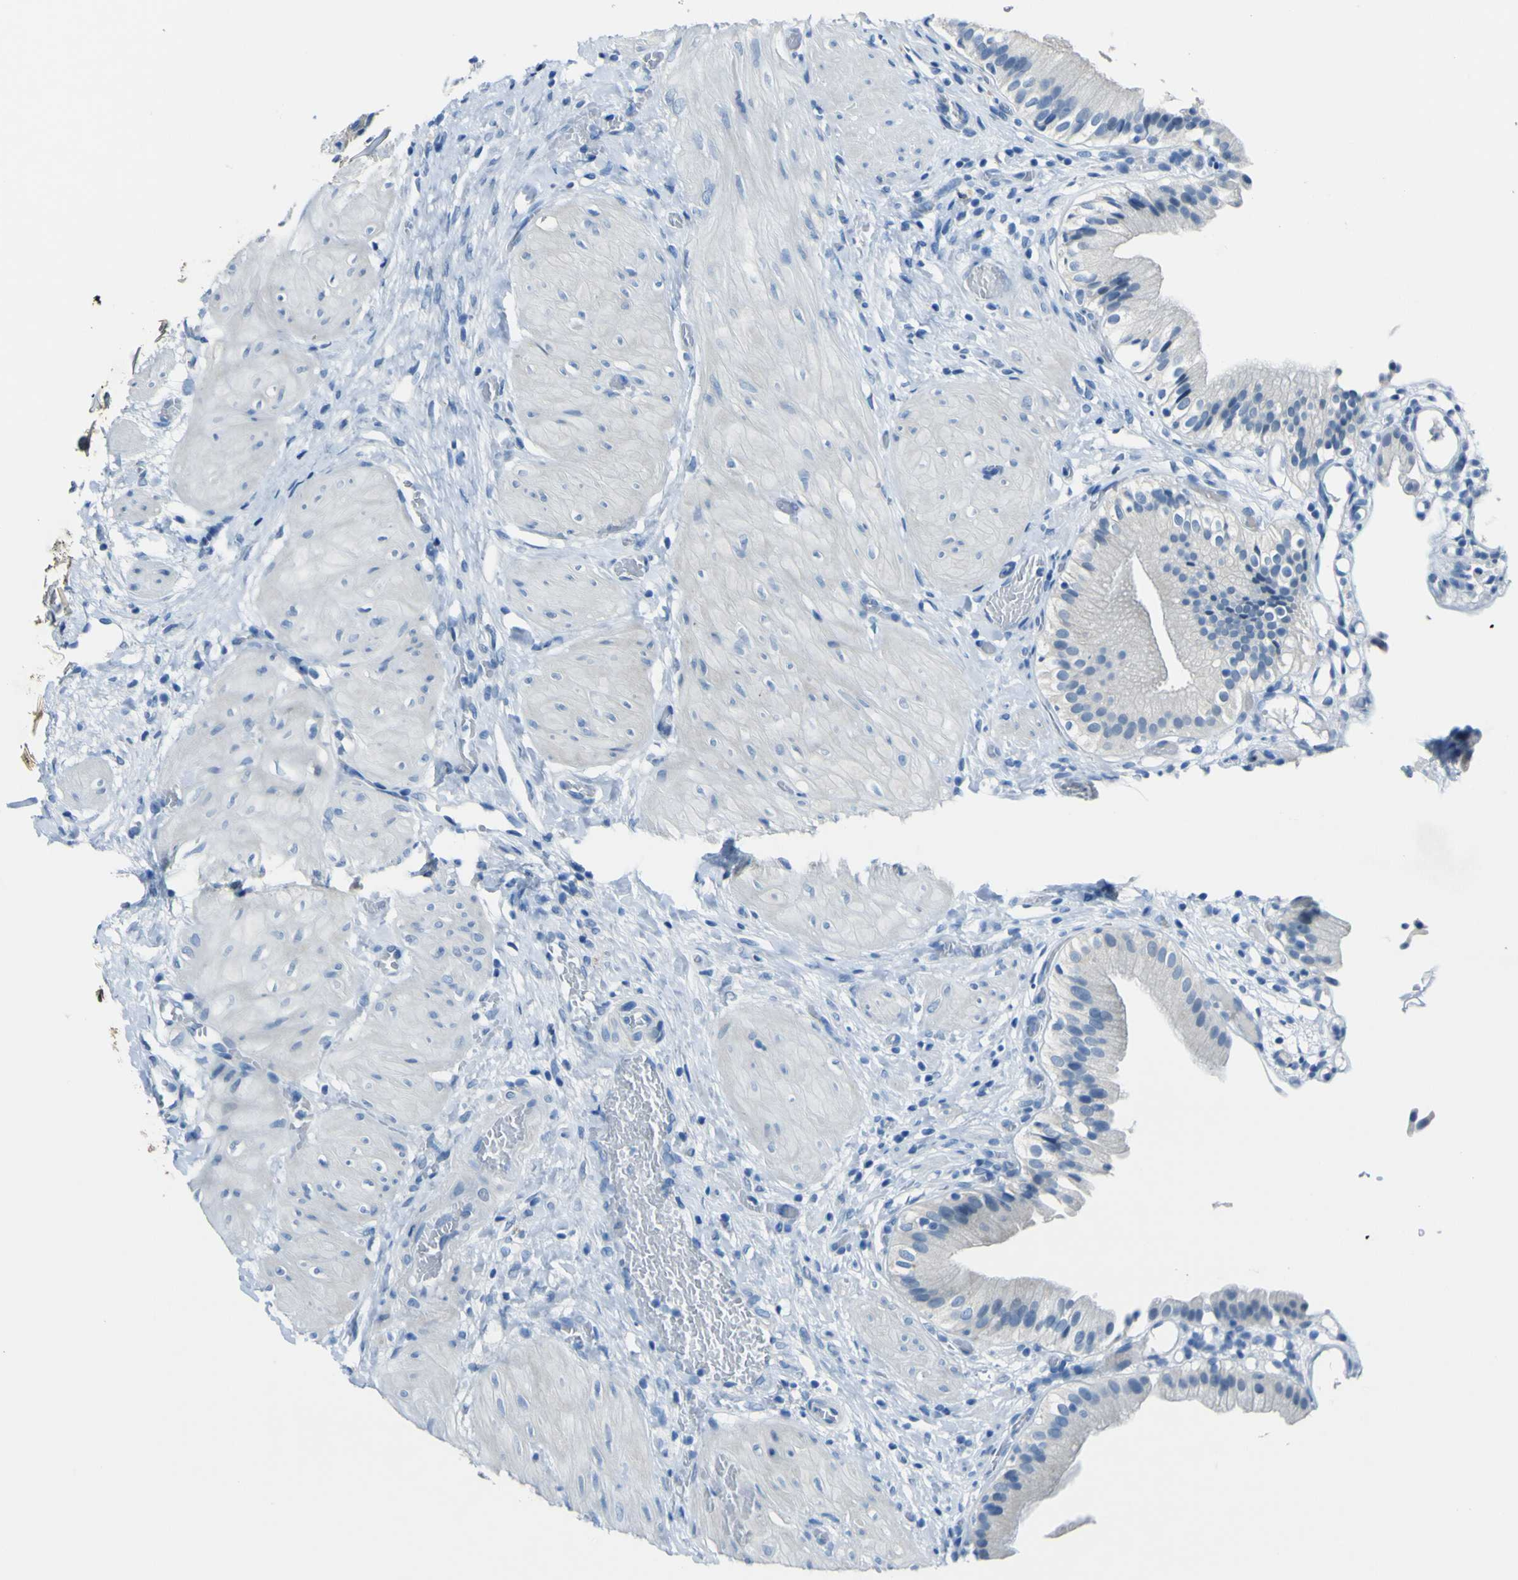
{"staining": {"intensity": "negative", "quantity": "none", "location": "none"}, "tissue": "gallbladder", "cell_type": "Glandular cells", "image_type": "normal", "snomed": [{"axis": "morphology", "description": "Normal tissue, NOS"}, {"axis": "topography", "description": "Gallbladder"}], "caption": "Glandular cells are negative for protein expression in unremarkable human gallbladder. The staining is performed using DAB brown chromogen with nuclei counter-stained in using hematoxylin.", "gene": "PHKG1", "patient": {"sex": "male", "age": 65}}